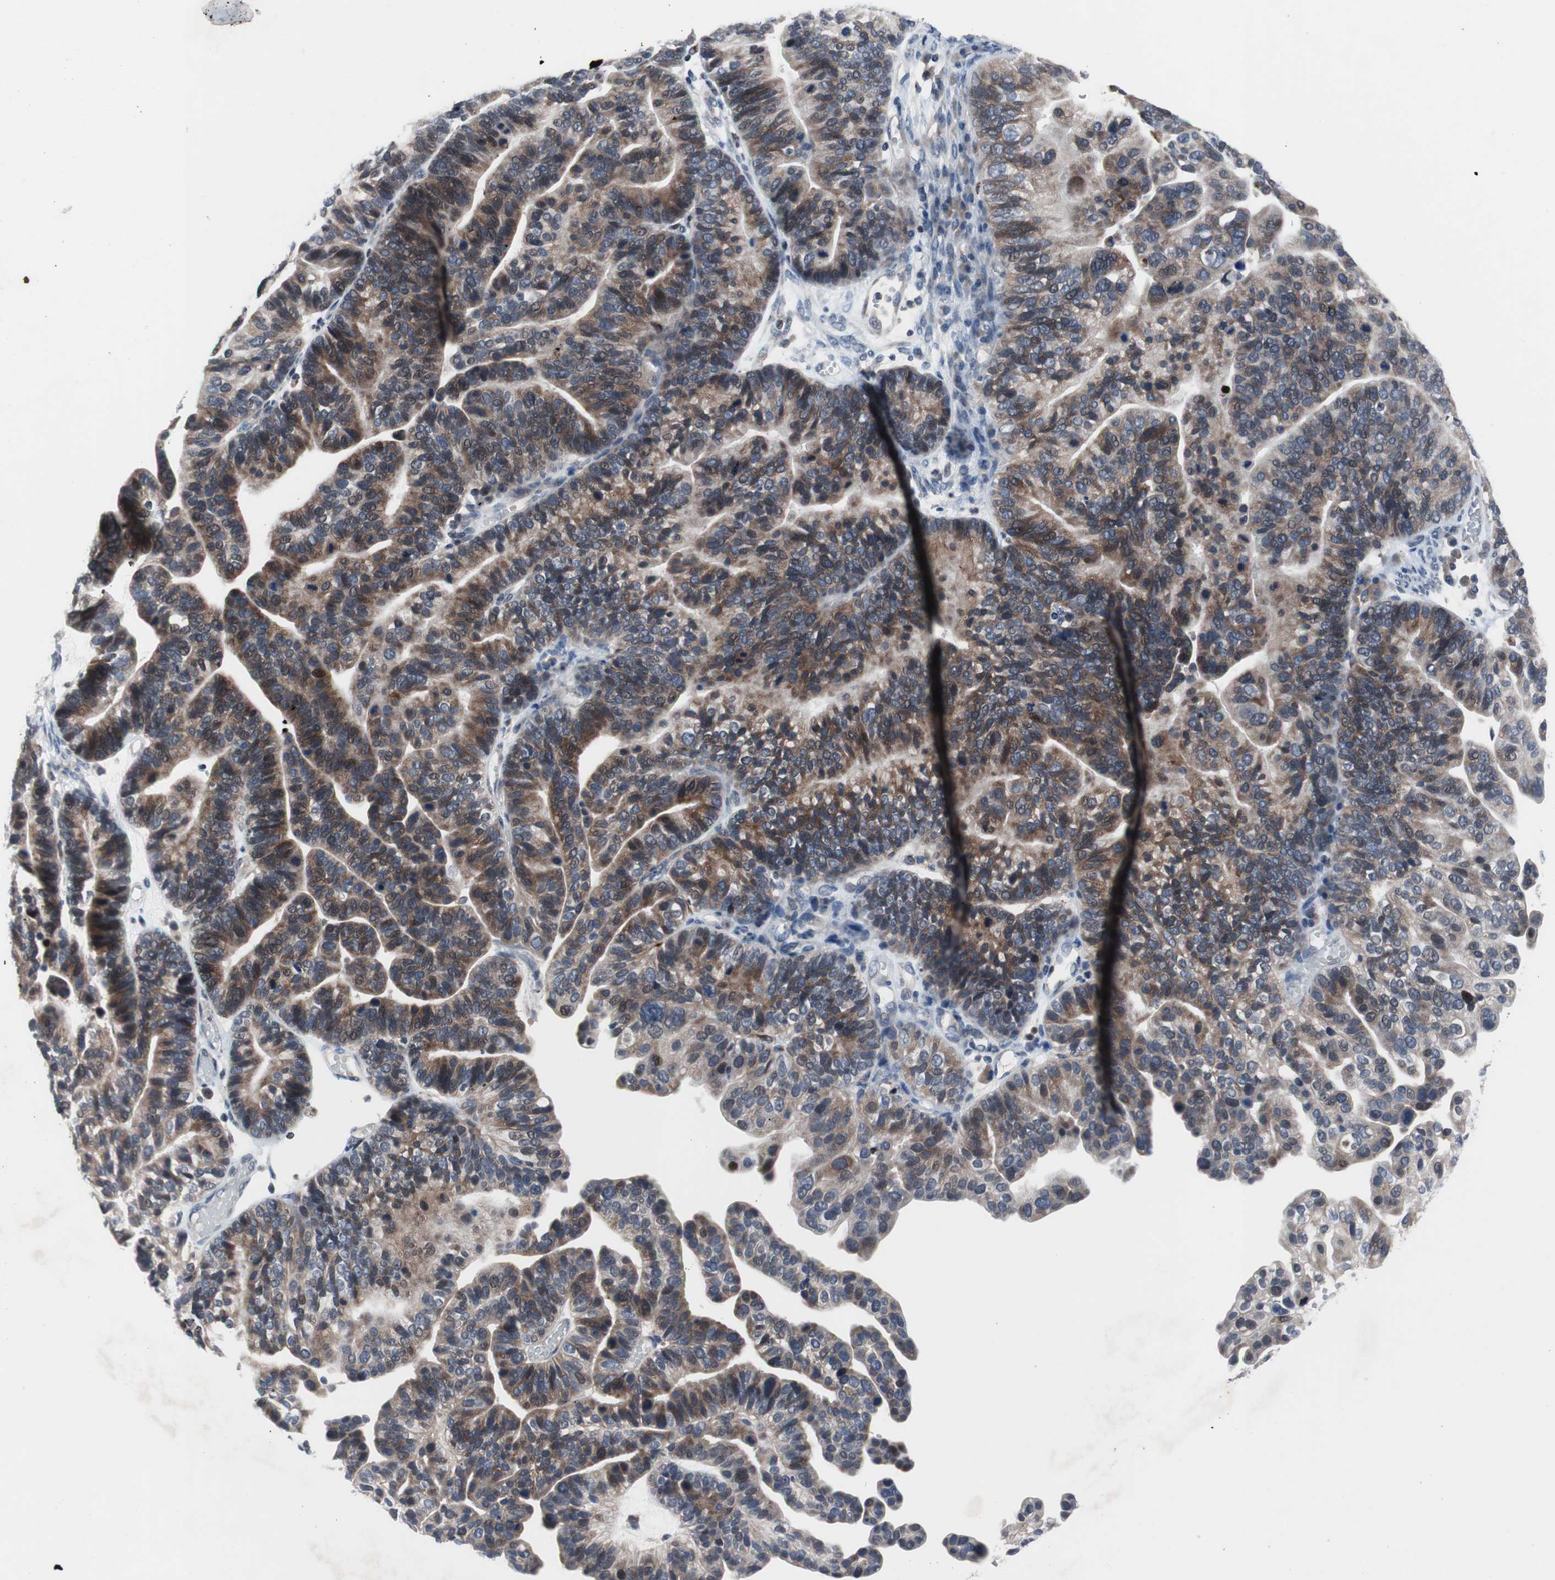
{"staining": {"intensity": "moderate", "quantity": ">75%", "location": "cytoplasmic/membranous"}, "tissue": "ovarian cancer", "cell_type": "Tumor cells", "image_type": "cancer", "snomed": [{"axis": "morphology", "description": "Cystadenocarcinoma, serous, NOS"}, {"axis": "topography", "description": "Ovary"}], "caption": "This is a photomicrograph of immunohistochemistry staining of ovarian serous cystadenocarcinoma, which shows moderate expression in the cytoplasmic/membranous of tumor cells.", "gene": "MUTYH", "patient": {"sex": "female", "age": 56}}